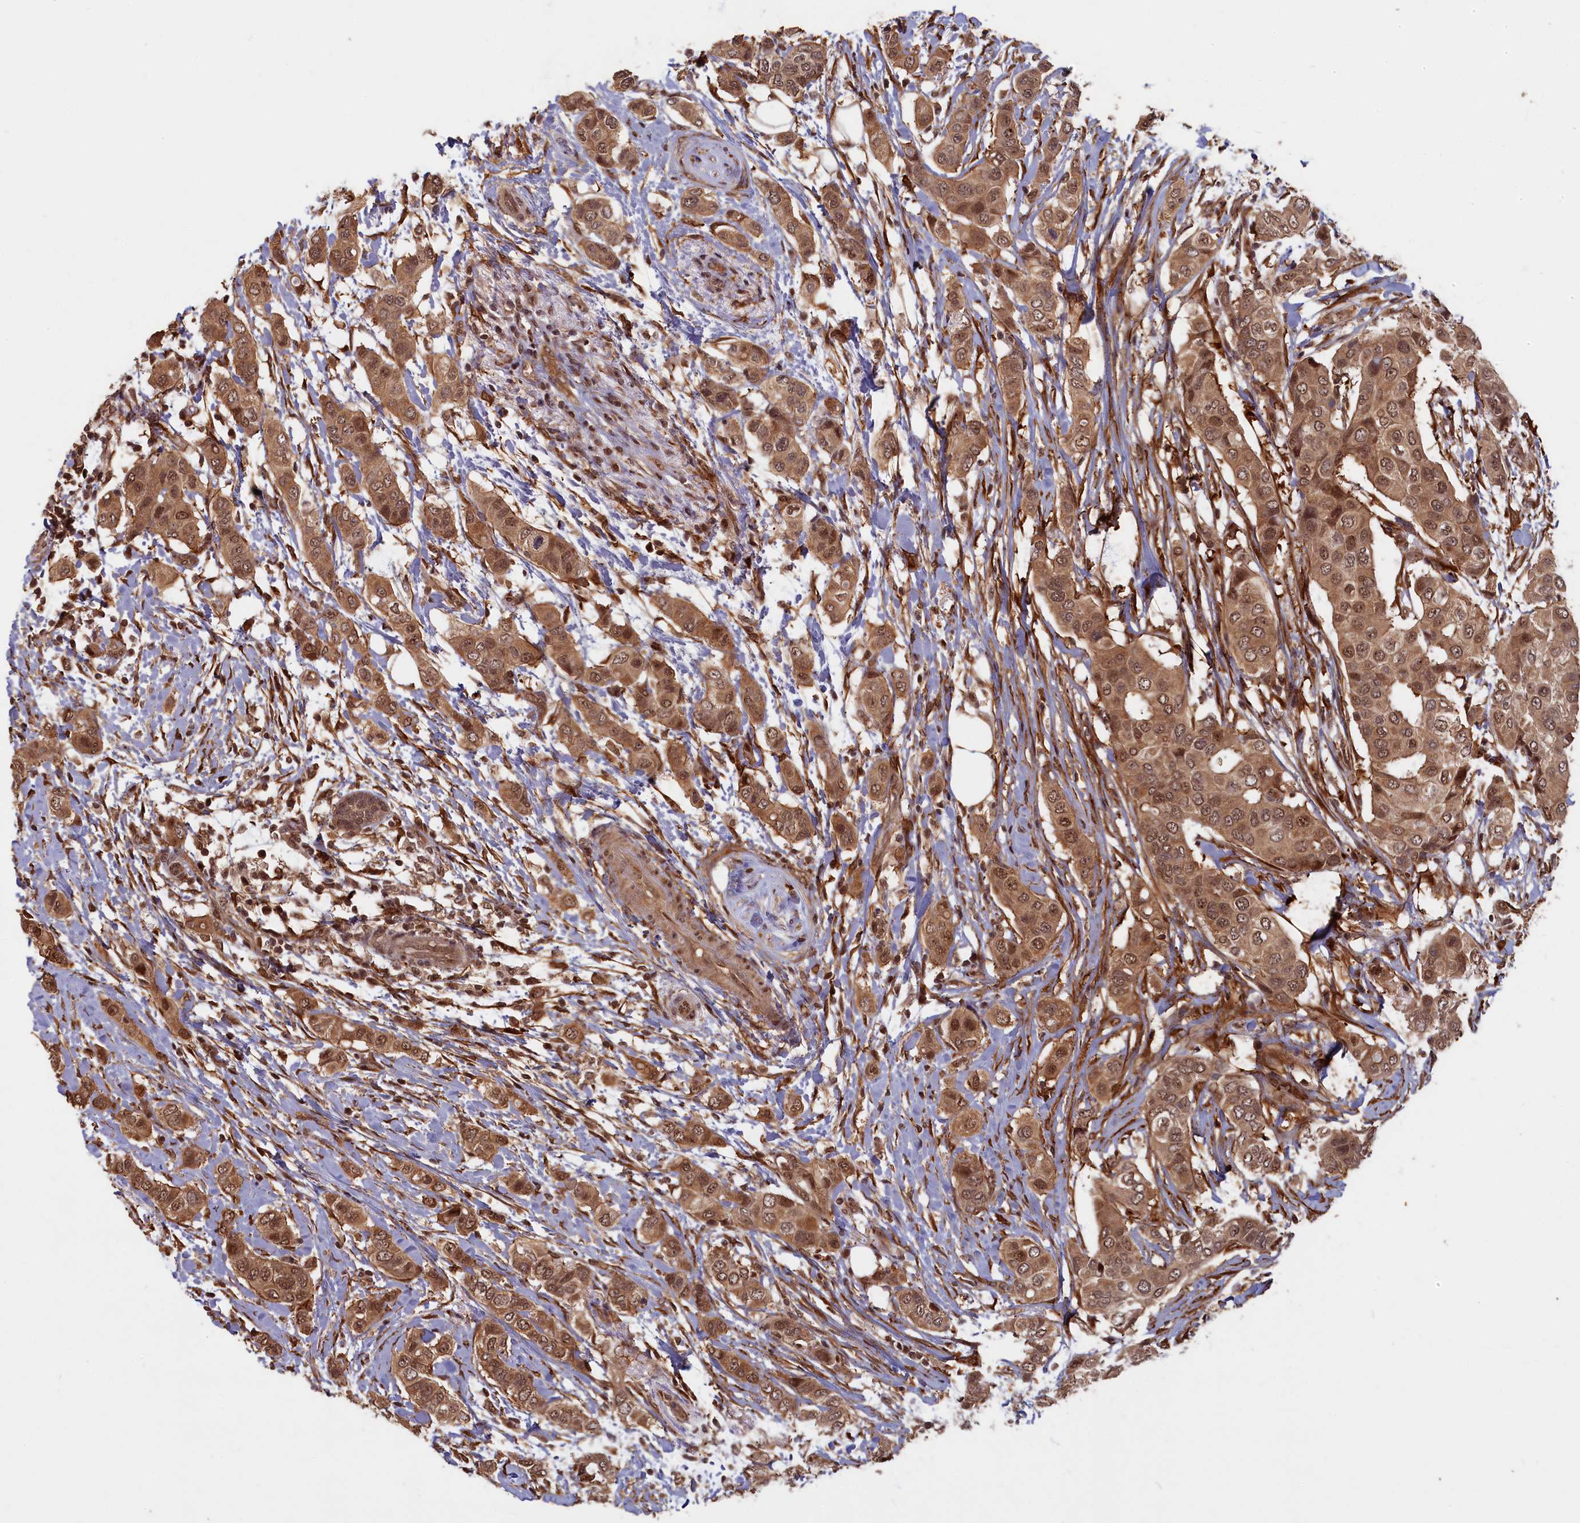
{"staining": {"intensity": "moderate", "quantity": ">75%", "location": "cytoplasmic/membranous,nuclear"}, "tissue": "breast cancer", "cell_type": "Tumor cells", "image_type": "cancer", "snomed": [{"axis": "morphology", "description": "Lobular carcinoma"}, {"axis": "topography", "description": "Breast"}], "caption": "Immunohistochemistry (IHC) staining of breast lobular carcinoma, which demonstrates medium levels of moderate cytoplasmic/membranous and nuclear staining in about >75% of tumor cells indicating moderate cytoplasmic/membranous and nuclear protein staining. The staining was performed using DAB (brown) for protein detection and nuclei were counterstained in hematoxylin (blue).", "gene": "HIF3A", "patient": {"sex": "female", "age": 51}}